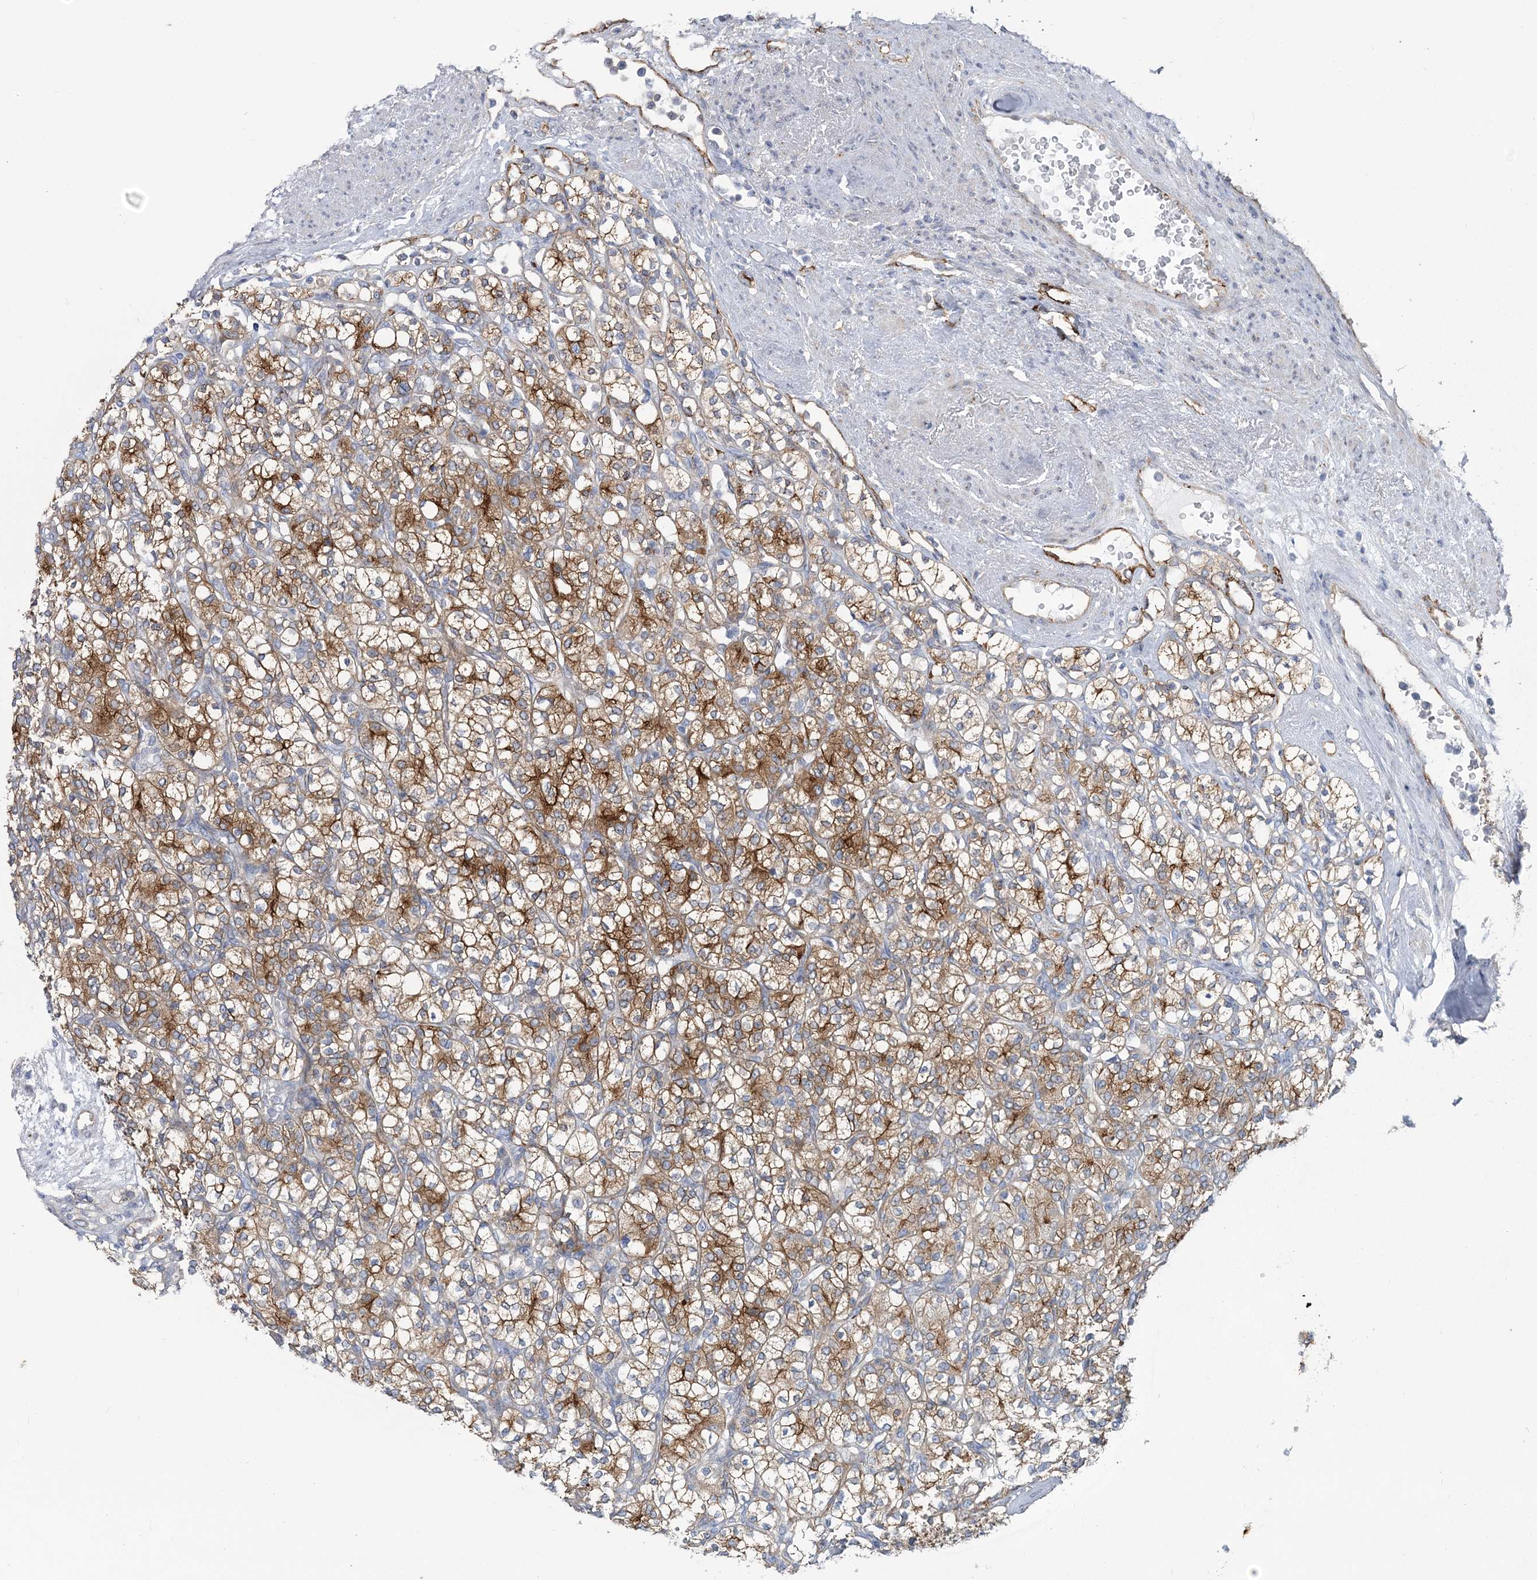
{"staining": {"intensity": "strong", "quantity": "25%-75%", "location": "cytoplasmic/membranous"}, "tissue": "renal cancer", "cell_type": "Tumor cells", "image_type": "cancer", "snomed": [{"axis": "morphology", "description": "Adenocarcinoma, NOS"}, {"axis": "topography", "description": "Kidney"}], "caption": "Immunohistochemical staining of human adenocarcinoma (renal) displays strong cytoplasmic/membranous protein positivity in about 25%-75% of tumor cells.", "gene": "RAB11FIP5", "patient": {"sex": "male", "age": 77}}